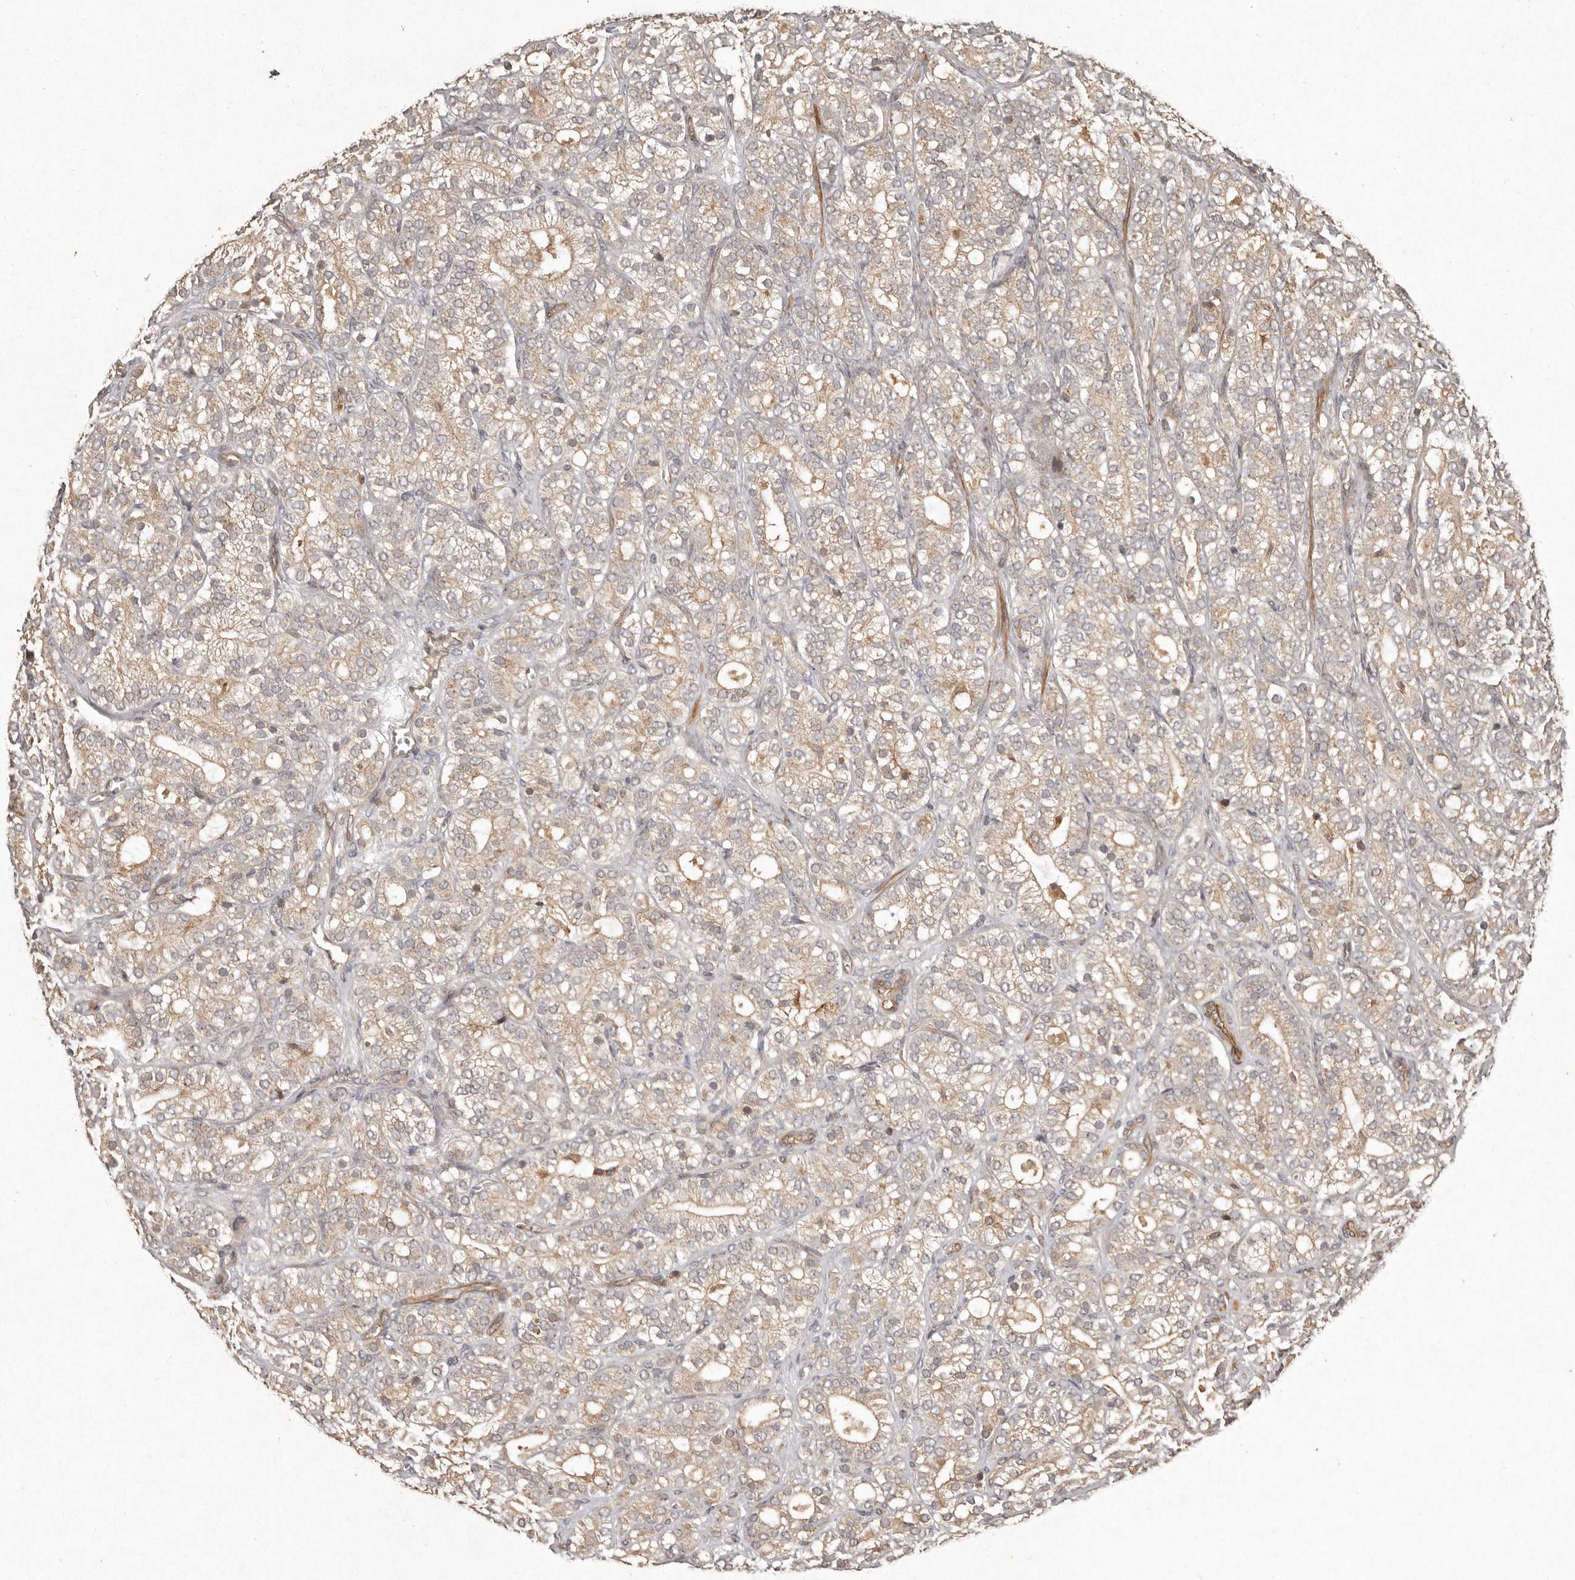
{"staining": {"intensity": "weak", "quantity": ">75%", "location": "cytoplasmic/membranous"}, "tissue": "prostate cancer", "cell_type": "Tumor cells", "image_type": "cancer", "snomed": [{"axis": "morphology", "description": "Adenocarcinoma, High grade"}, {"axis": "topography", "description": "Prostate"}], "caption": "Tumor cells display low levels of weak cytoplasmic/membranous positivity in approximately >75% of cells in prostate cancer (adenocarcinoma (high-grade)).", "gene": "SEMA3A", "patient": {"sex": "male", "age": 57}}